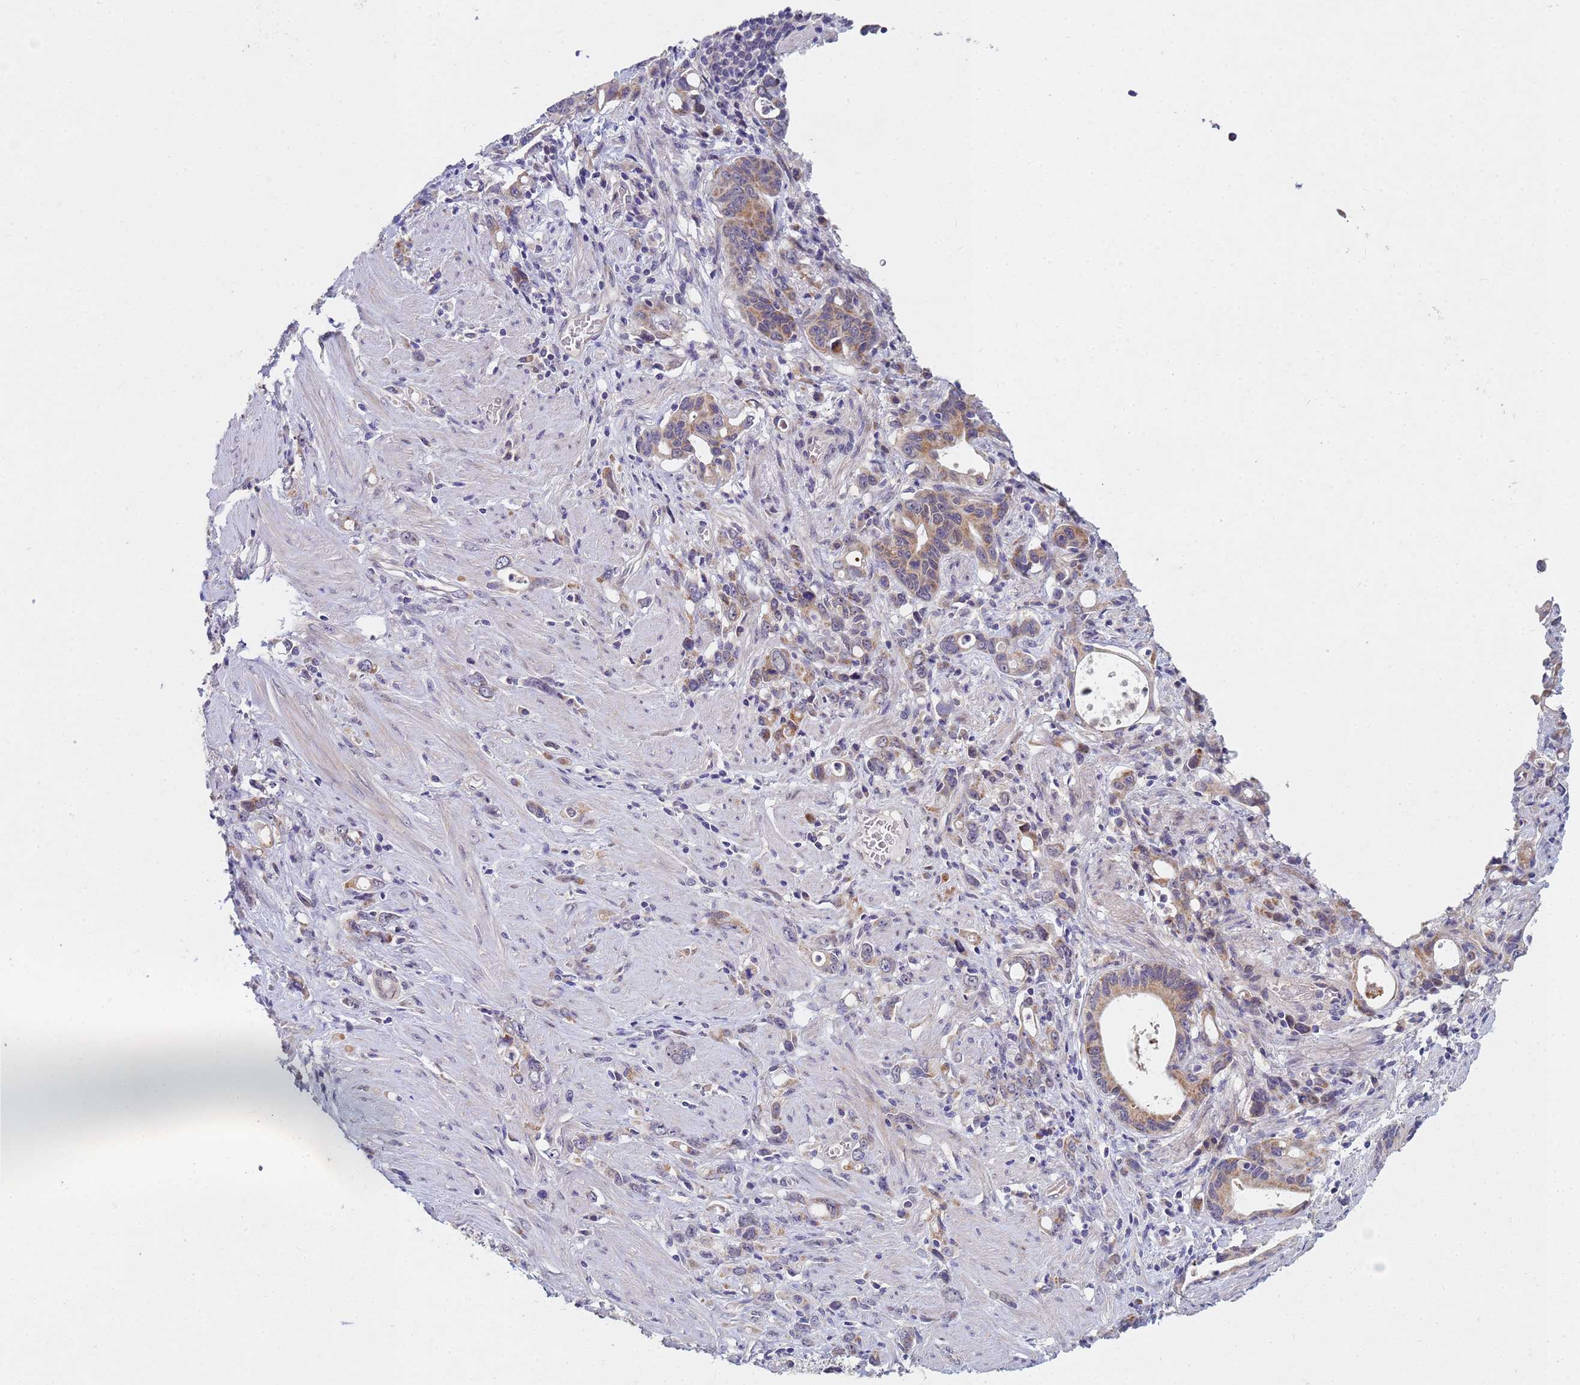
{"staining": {"intensity": "moderate", "quantity": ">75%", "location": "cytoplasmic/membranous"}, "tissue": "stomach cancer", "cell_type": "Tumor cells", "image_type": "cancer", "snomed": [{"axis": "morphology", "description": "Adenocarcinoma, NOS"}, {"axis": "topography", "description": "Stomach, lower"}], "caption": "DAB immunohistochemical staining of human stomach cancer shows moderate cytoplasmic/membranous protein expression in about >75% of tumor cells. (Stains: DAB in brown, nuclei in blue, Microscopy: brightfield microscopy at high magnification).", "gene": "TNPO2", "patient": {"sex": "female", "age": 43}}